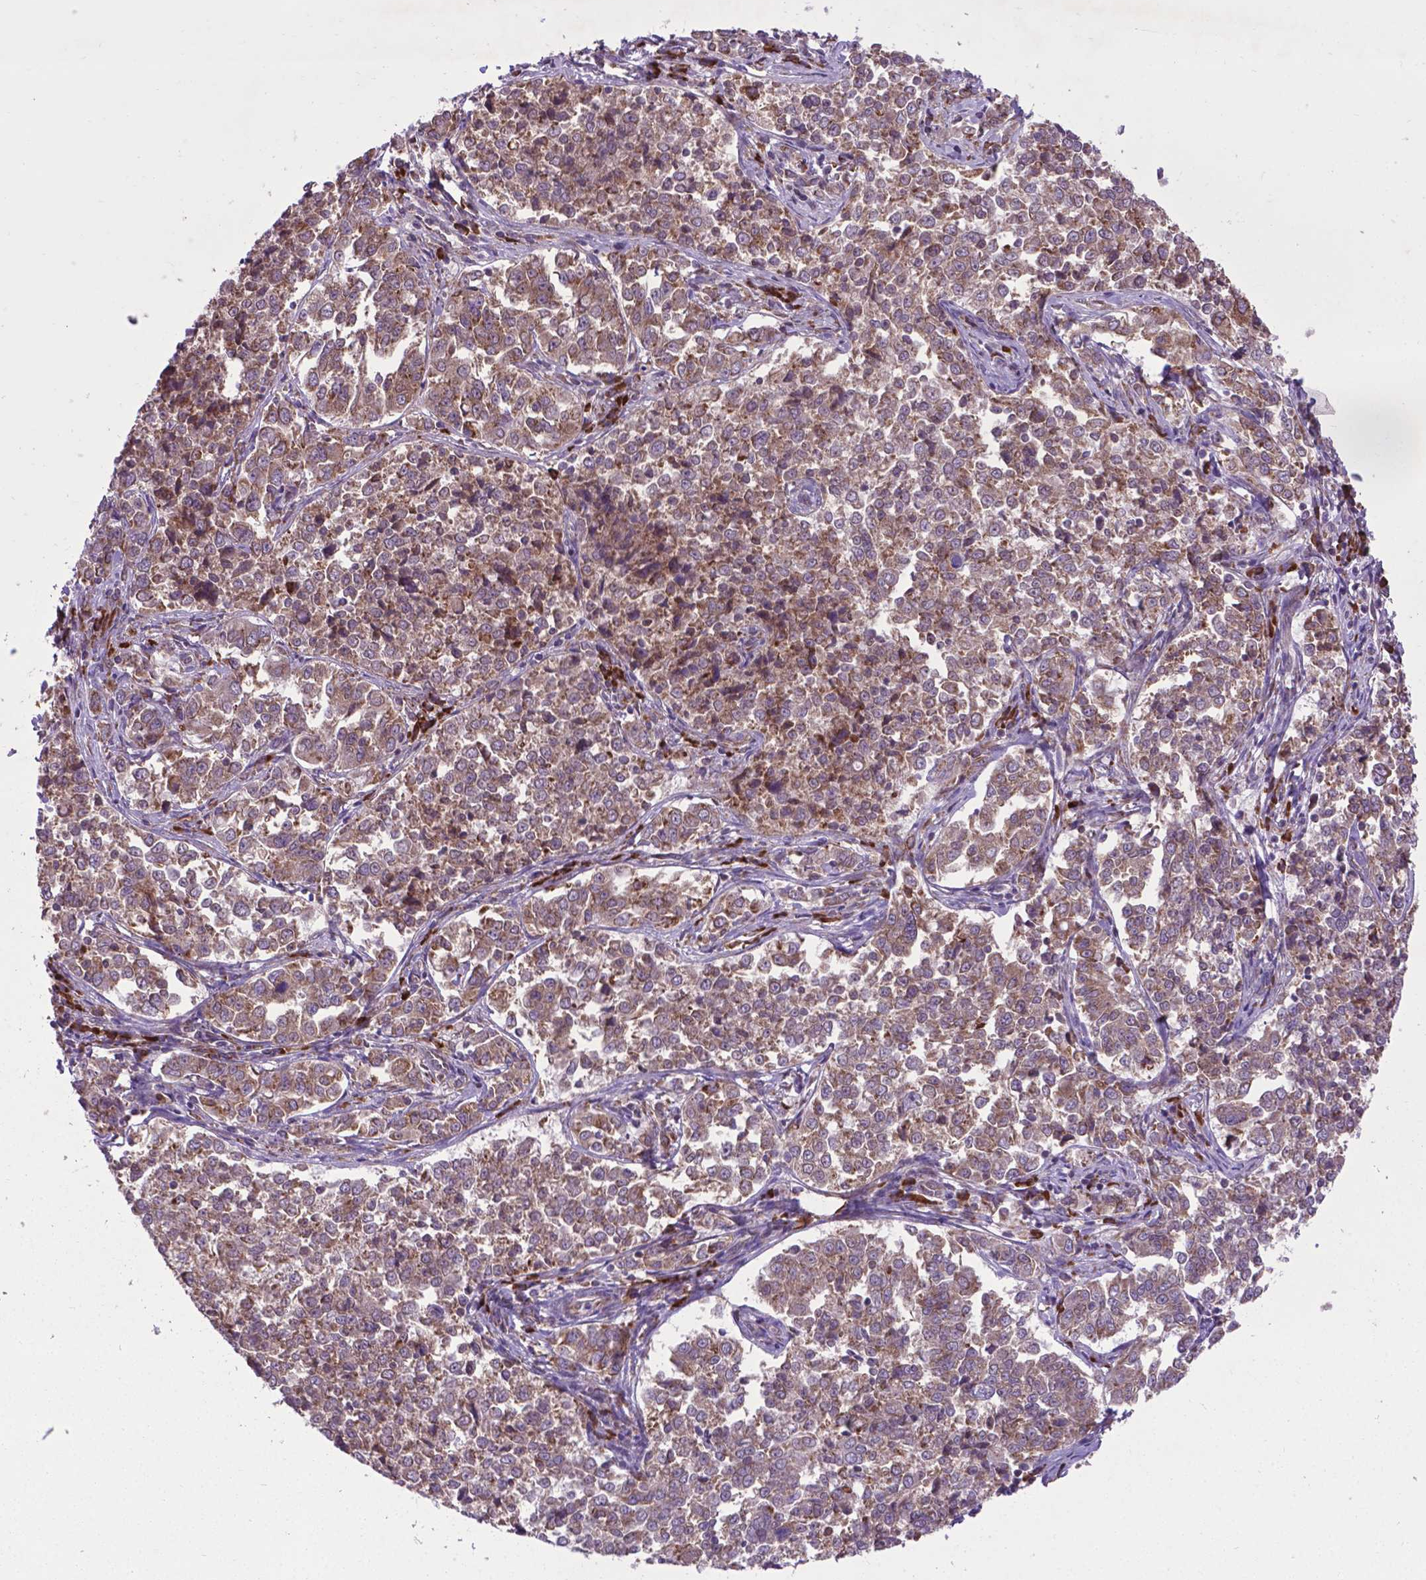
{"staining": {"intensity": "moderate", "quantity": ">75%", "location": "cytoplasmic/membranous"}, "tissue": "endometrial cancer", "cell_type": "Tumor cells", "image_type": "cancer", "snomed": [{"axis": "morphology", "description": "Adenocarcinoma, NOS"}, {"axis": "topography", "description": "Endometrium"}], "caption": "IHC micrograph of neoplastic tissue: human endometrial cancer (adenocarcinoma) stained using immunohistochemistry (IHC) reveals medium levels of moderate protein expression localized specifically in the cytoplasmic/membranous of tumor cells, appearing as a cytoplasmic/membranous brown color.", "gene": "WDR83OS", "patient": {"sex": "female", "age": 43}}